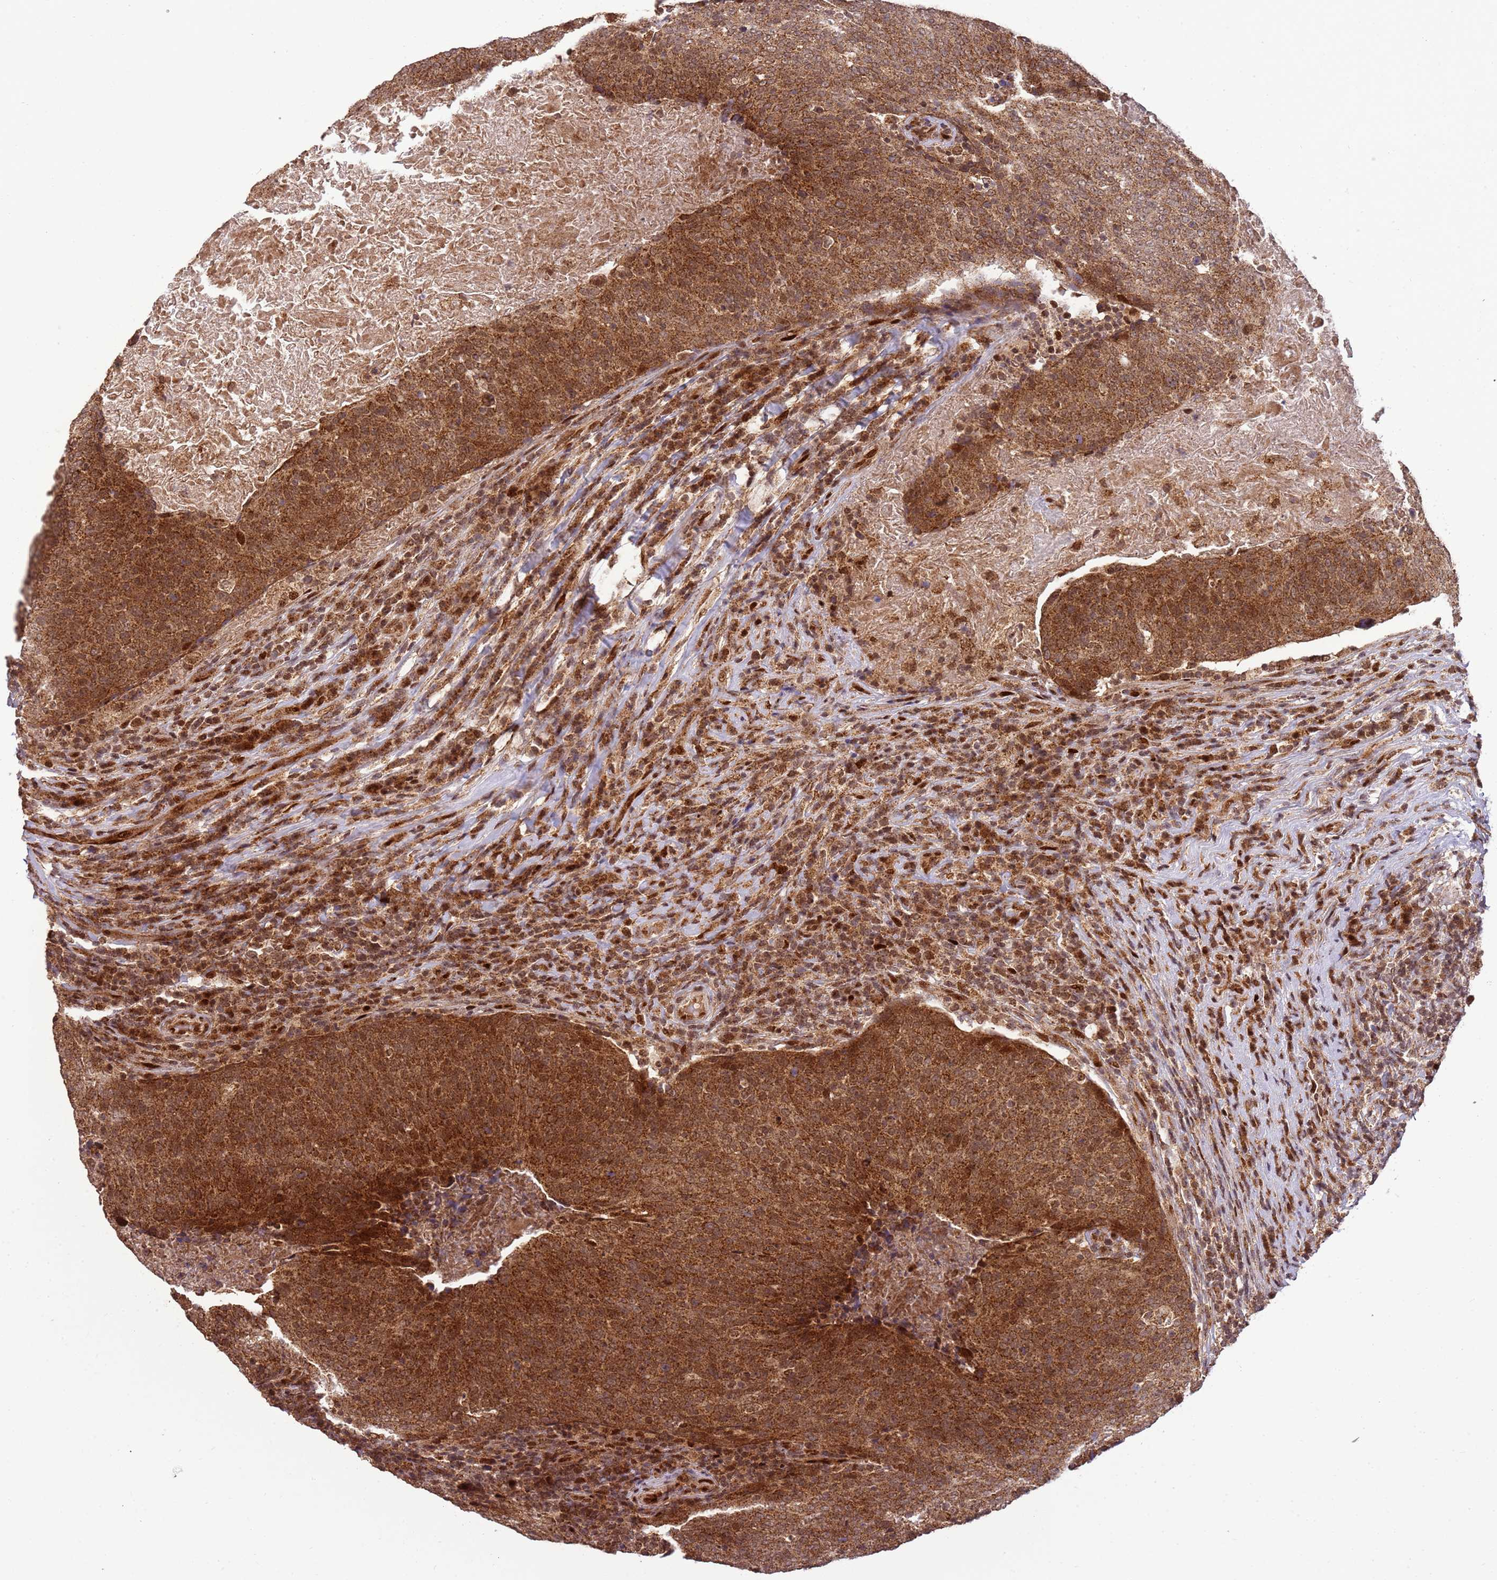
{"staining": {"intensity": "moderate", "quantity": ">75%", "location": "cytoplasmic/membranous,nuclear"}, "tissue": "head and neck cancer", "cell_type": "Tumor cells", "image_type": "cancer", "snomed": [{"axis": "morphology", "description": "Squamous cell carcinoma, NOS"}, {"axis": "morphology", "description": "Squamous cell carcinoma, metastatic, NOS"}, {"axis": "topography", "description": "Lymph node"}, {"axis": "topography", "description": "Head-Neck"}], "caption": "Tumor cells reveal moderate cytoplasmic/membranous and nuclear staining in approximately >75% of cells in head and neck cancer.", "gene": "PEX14", "patient": {"sex": "male", "age": 62}}